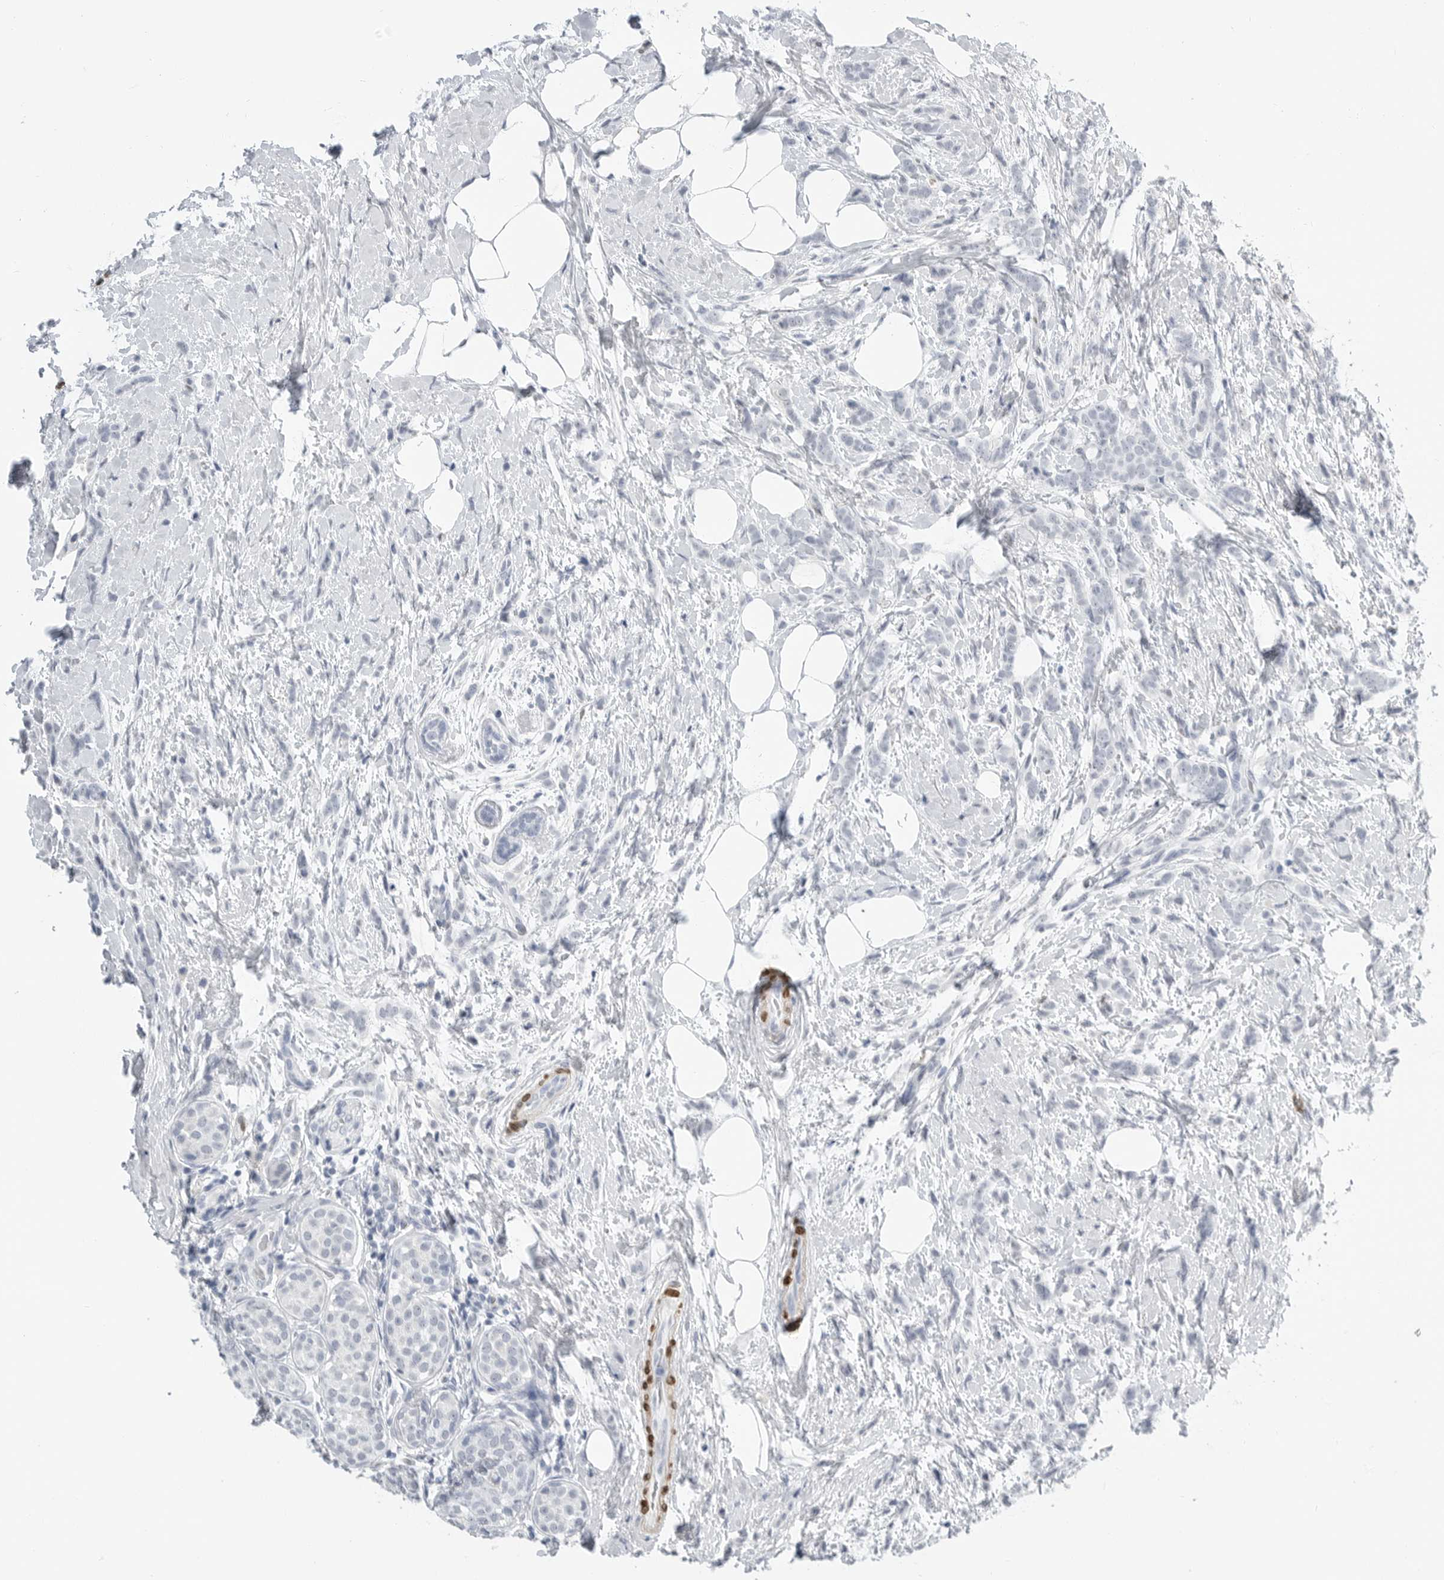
{"staining": {"intensity": "negative", "quantity": "none", "location": "none"}, "tissue": "breast cancer", "cell_type": "Tumor cells", "image_type": "cancer", "snomed": [{"axis": "morphology", "description": "Lobular carcinoma, in situ"}, {"axis": "morphology", "description": "Lobular carcinoma"}, {"axis": "topography", "description": "Breast"}], "caption": "IHC image of neoplastic tissue: human lobular carcinoma in situ (breast) stained with DAB shows no significant protein expression in tumor cells. Brightfield microscopy of IHC stained with DAB (brown) and hematoxylin (blue), captured at high magnification.", "gene": "PLN", "patient": {"sex": "female", "age": 41}}